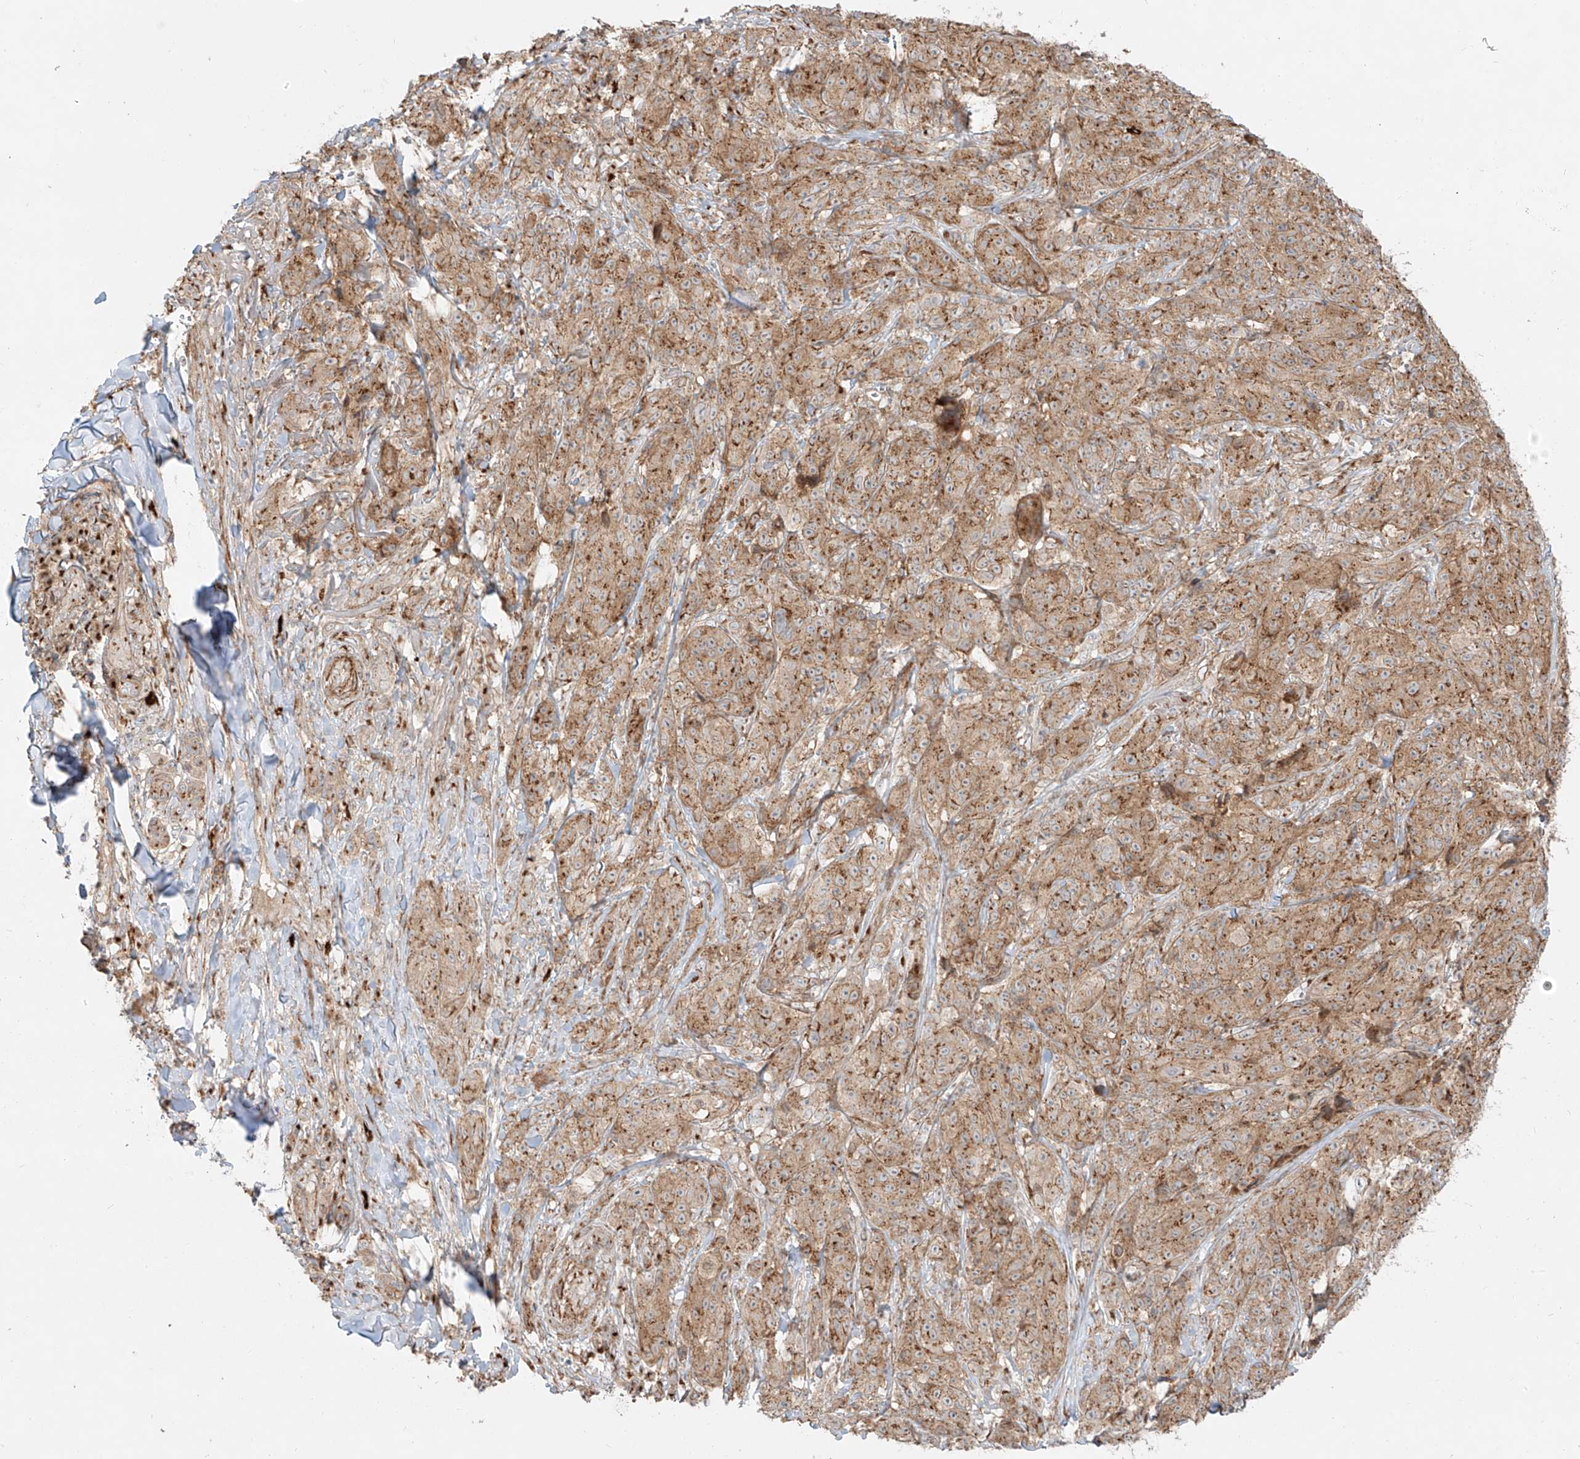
{"staining": {"intensity": "moderate", "quantity": ">75%", "location": "cytoplasmic/membranous"}, "tissue": "melanoma", "cell_type": "Tumor cells", "image_type": "cancer", "snomed": [{"axis": "morphology", "description": "Malignant melanoma, NOS"}, {"axis": "topography", "description": "Skin"}], "caption": "This is a micrograph of immunohistochemistry (IHC) staining of malignant melanoma, which shows moderate positivity in the cytoplasmic/membranous of tumor cells.", "gene": "ZNF287", "patient": {"sex": "male", "age": 73}}